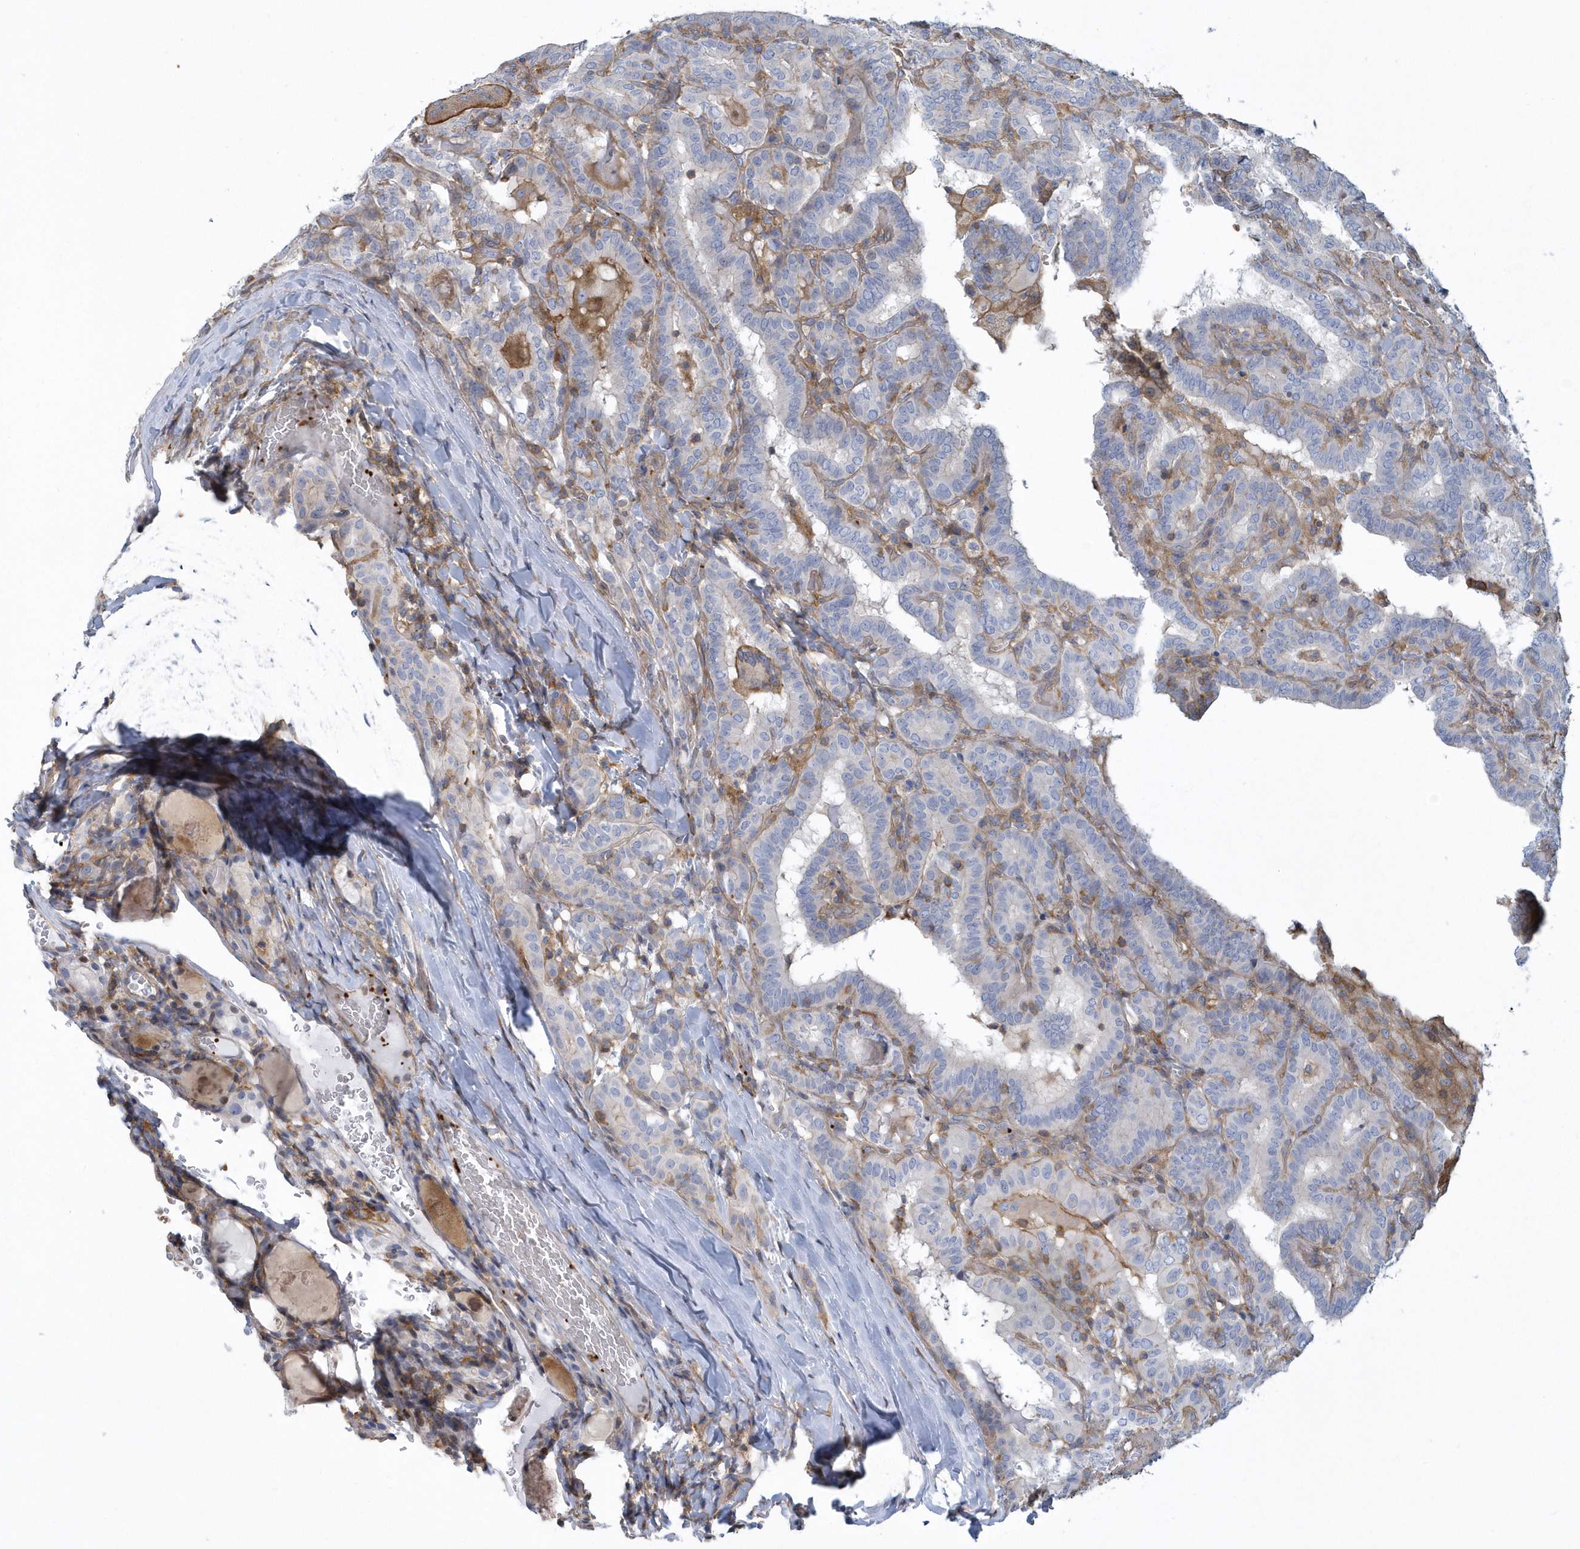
{"staining": {"intensity": "negative", "quantity": "none", "location": "none"}, "tissue": "thyroid cancer", "cell_type": "Tumor cells", "image_type": "cancer", "snomed": [{"axis": "morphology", "description": "Papillary adenocarcinoma, NOS"}, {"axis": "topography", "description": "Thyroid gland"}], "caption": "Tumor cells are negative for protein expression in human thyroid cancer (papillary adenocarcinoma).", "gene": "ARAP2", "patient": {"sex": "female", "age": 72}}